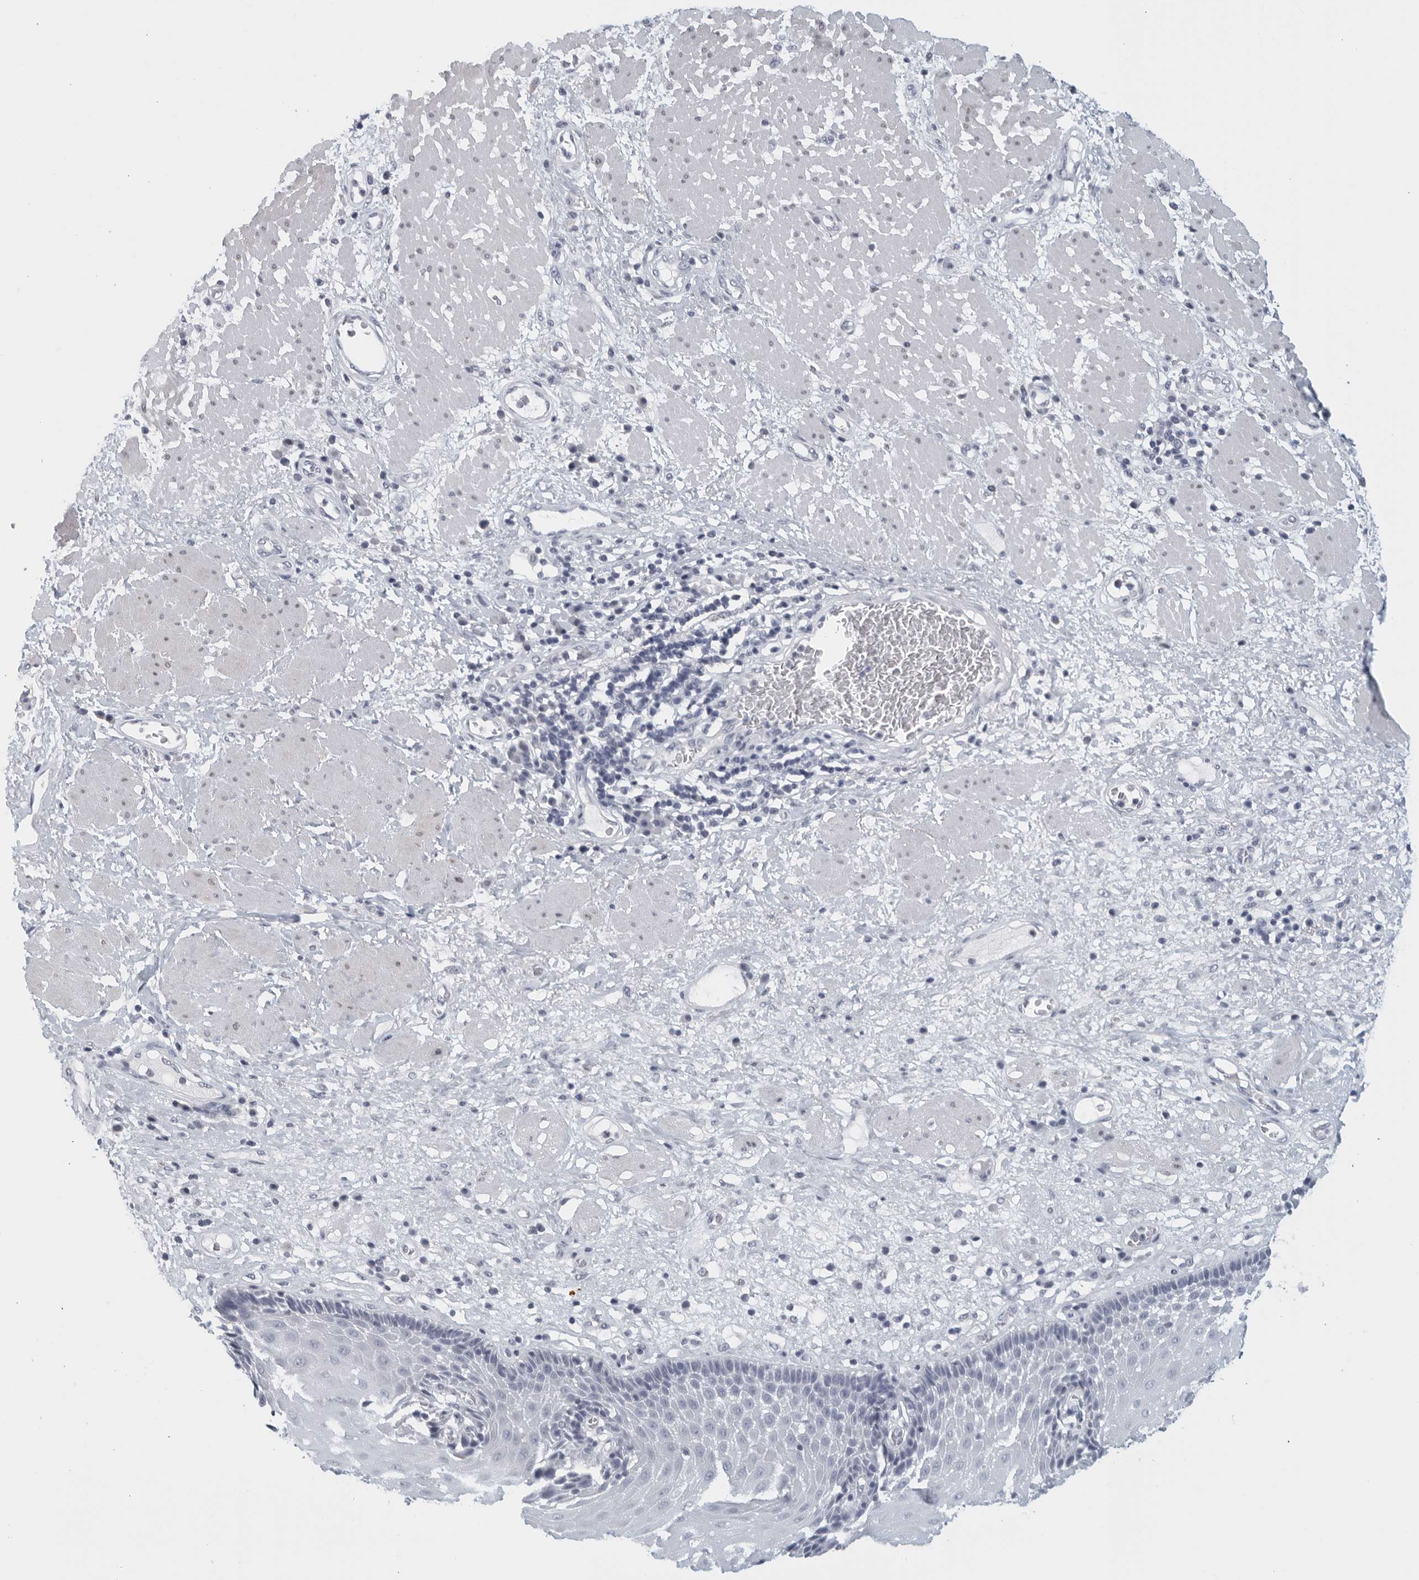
{"staining": {"intensity": "negative", "quantity": "none", "location": "none"}, "tissue": "esophagus", "cell_type": "Squamous epithelial cells", "image_type": "normal", "snomed": [{"axis": "morphology", "description": "Normal tissue, NOS"}, {"axis": "morphology", "description": "Adenocarcinoma, NOS"}, {"axis": "topography", "description": "Esophagus"}], "caption": "A high-resolution histopathology image shows IHC staining of benign esophagus, which exhibits no significant staining in squamous epithelial cells.", "gene": "MATN1", "patient": {"sex": "male", "age": 62}}